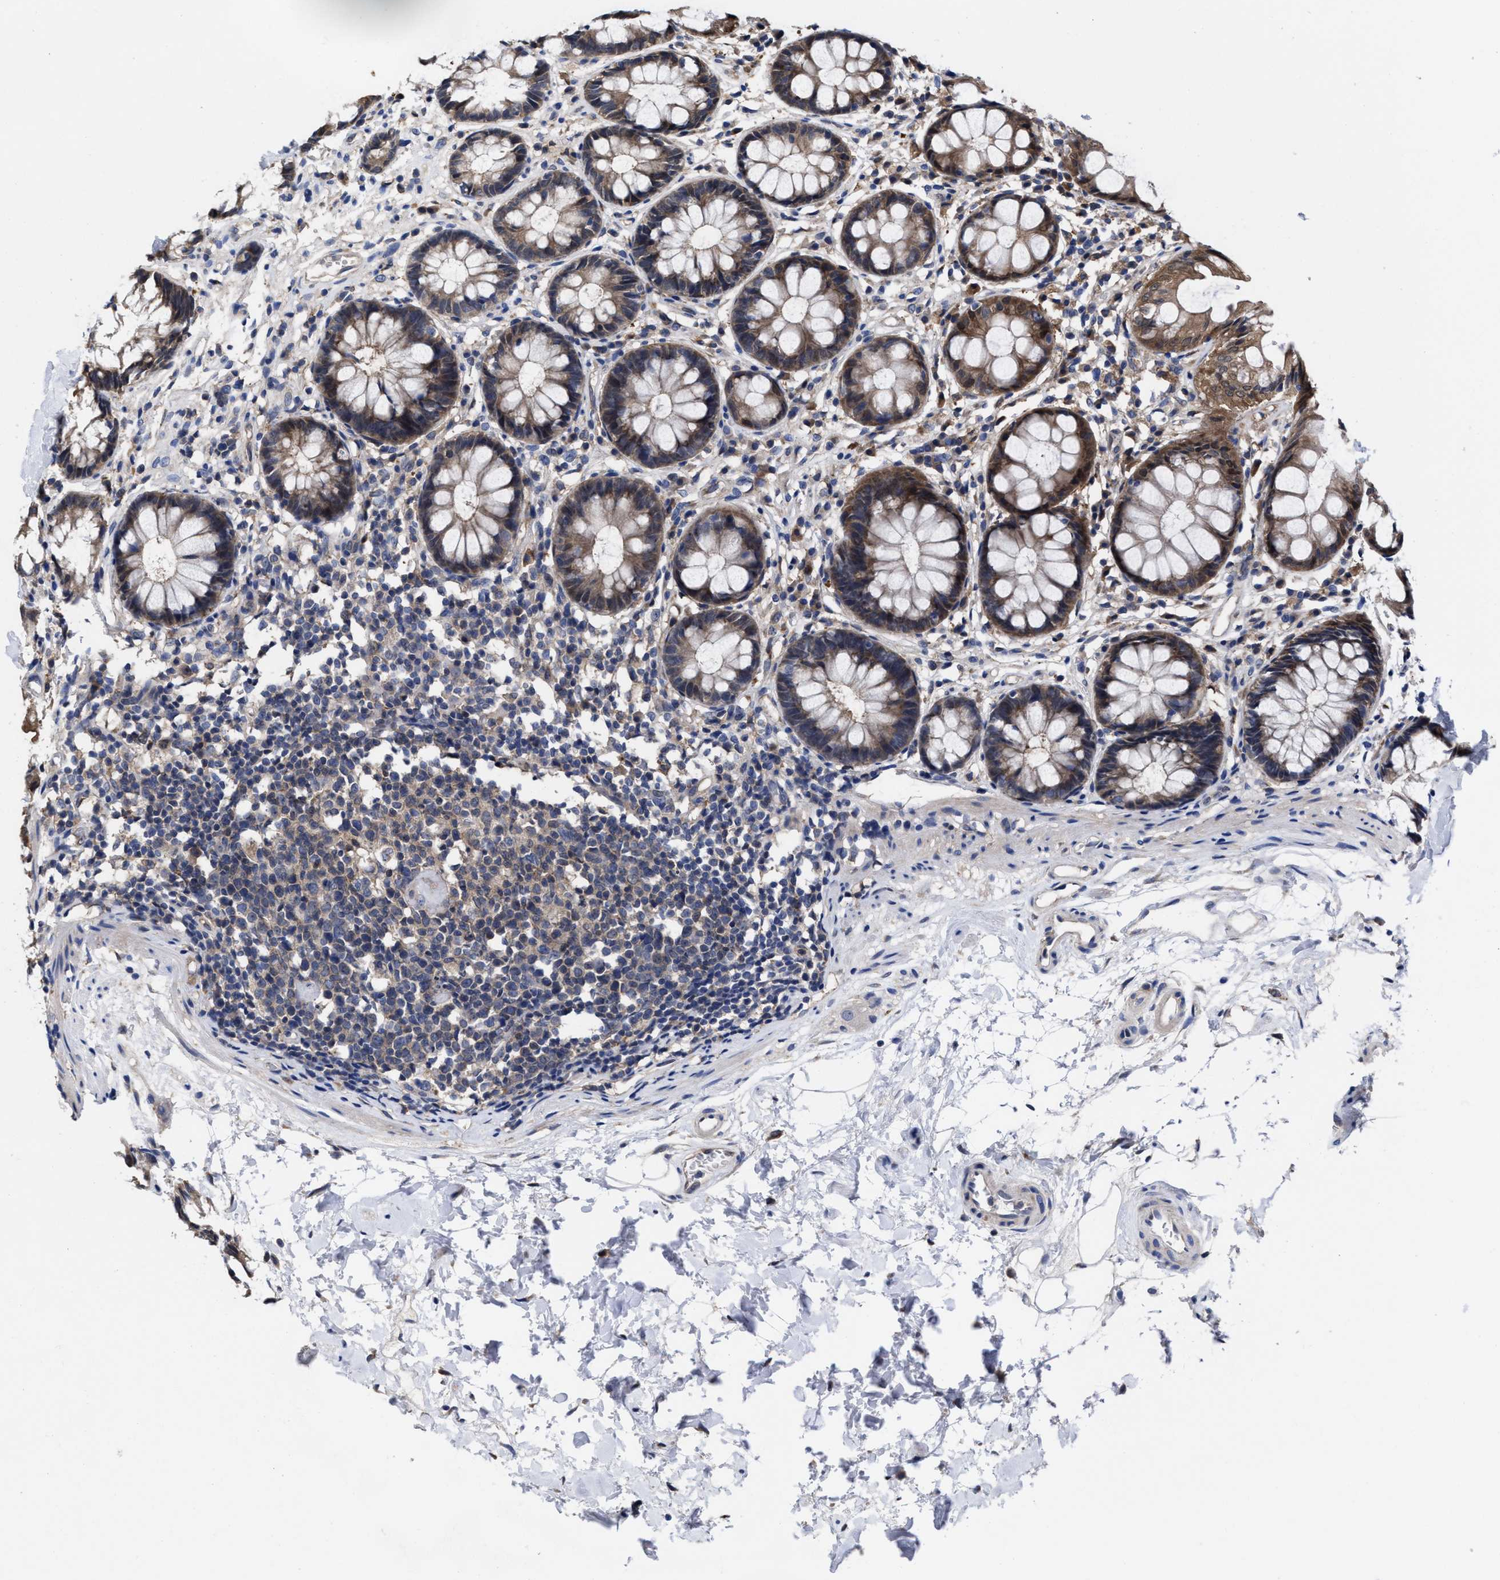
{"staining": {"intensity": "moderate", "quantity": ">75%", "location": "cytoplasmic/membranous"}, "tissue": "rectum", "cell_type": "Glandular cells", "image_type": "normal", "snomed": [{"axis": "morphology", "description": "Normal tissue, NOS"}, {"axis": "topography", "description": "Rectum"}], "caption": "This is a photomicrograph of IHC staining of normal rectum, which shows moderate expression in the cytoplasmic/membranous of glandular cells.", "gene": "TXNDC17", "patient": {"sex": "male", "age": 64}}